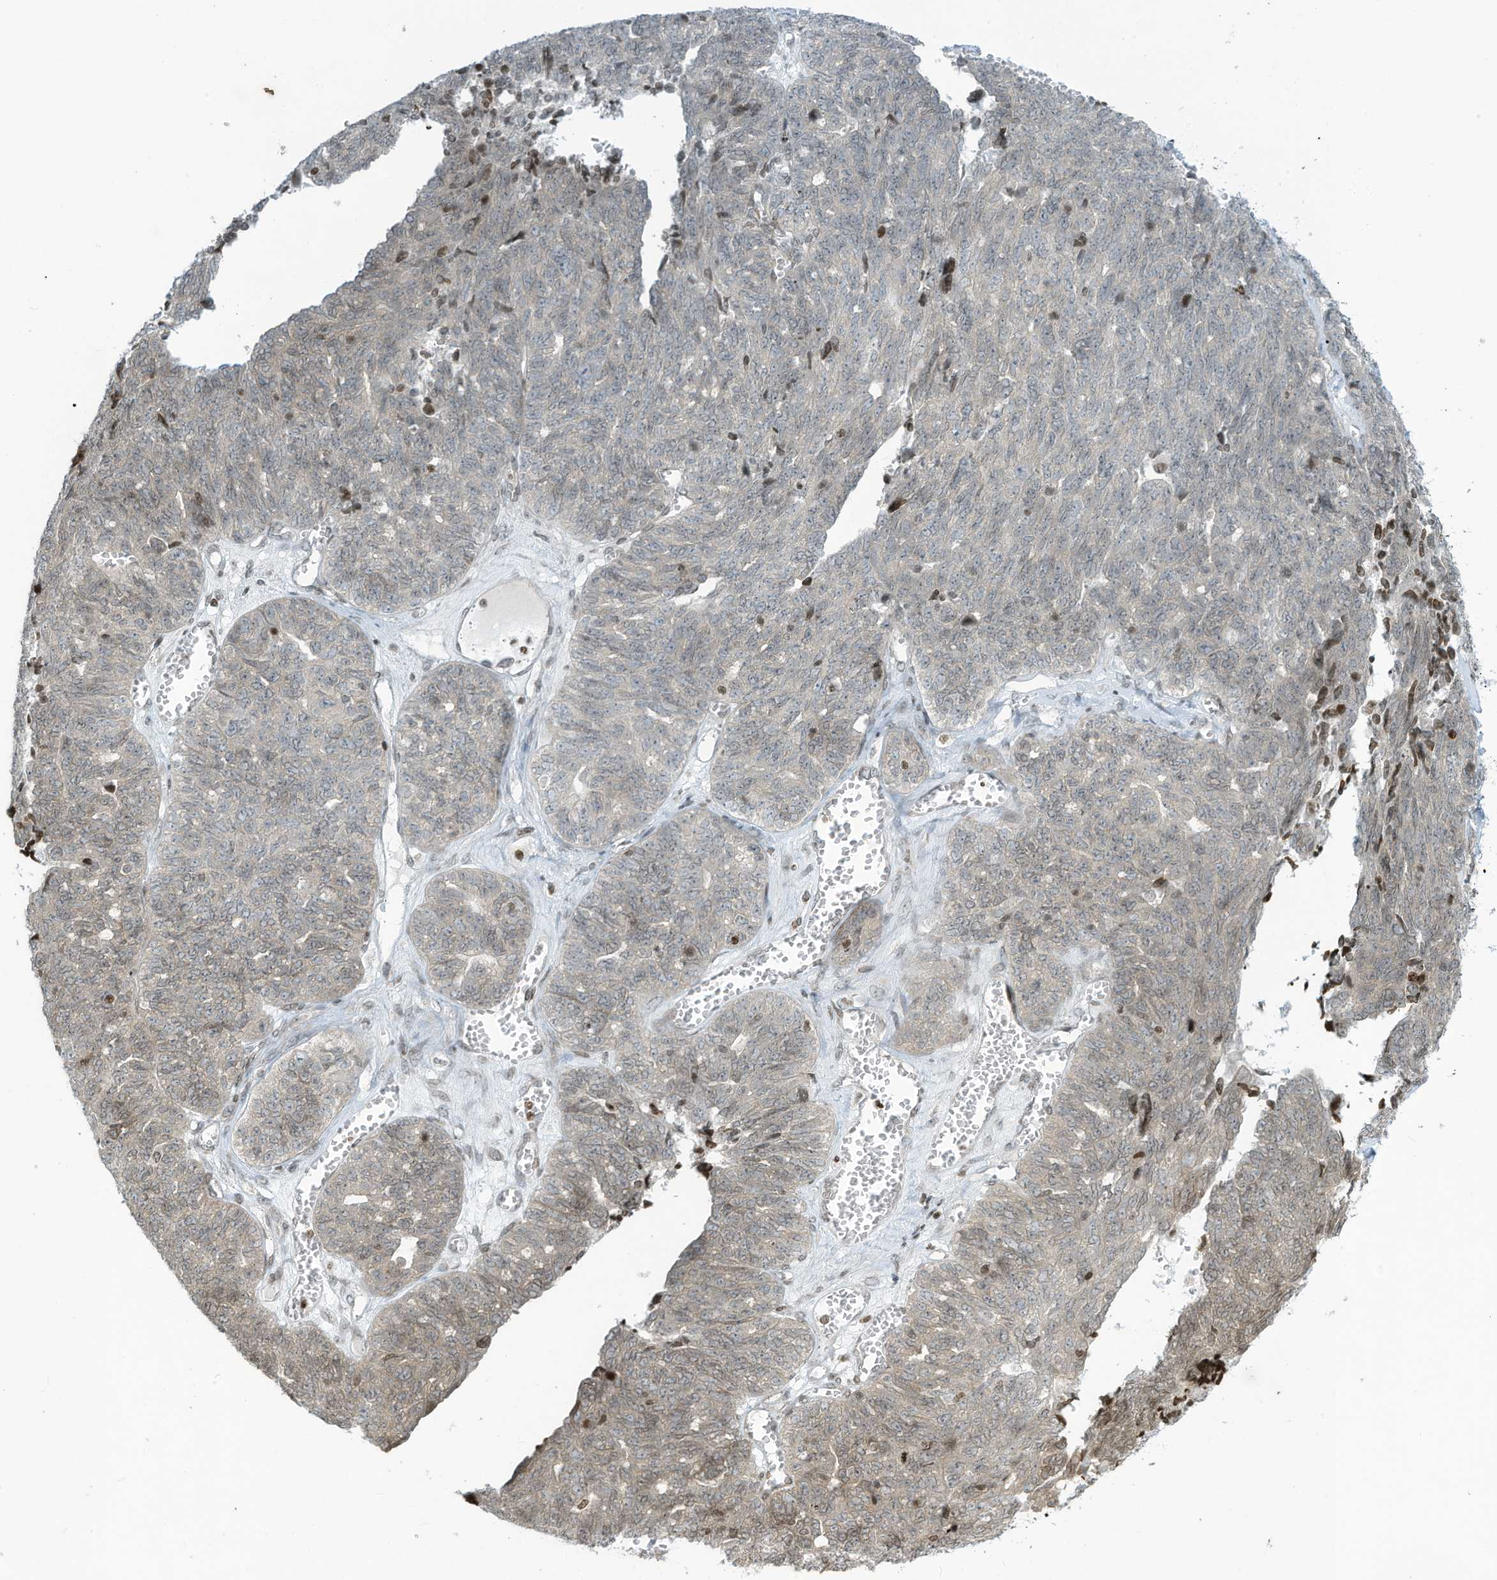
{"staining": {"intensity": "moderate", "quantity": "<25%", "location": "nuclear"}, "tissue": "ovarian cancer", "cell_type": "Tumor cells", "image_type": "cancer", "snomed": [{"axis": "morphology", "description": "Cystadenocarcinoma, serous, NOS"}, {"axis": "topography", "description": "Ovary"}], "caption": "An image showing moderate nuclear positivity in approximately <25% of tumor cells in ovarian cancer, as visualized by brown immunohistochemical staining.", "gene": "ADI1", "patient": {"sex": "female", "age": 79}}